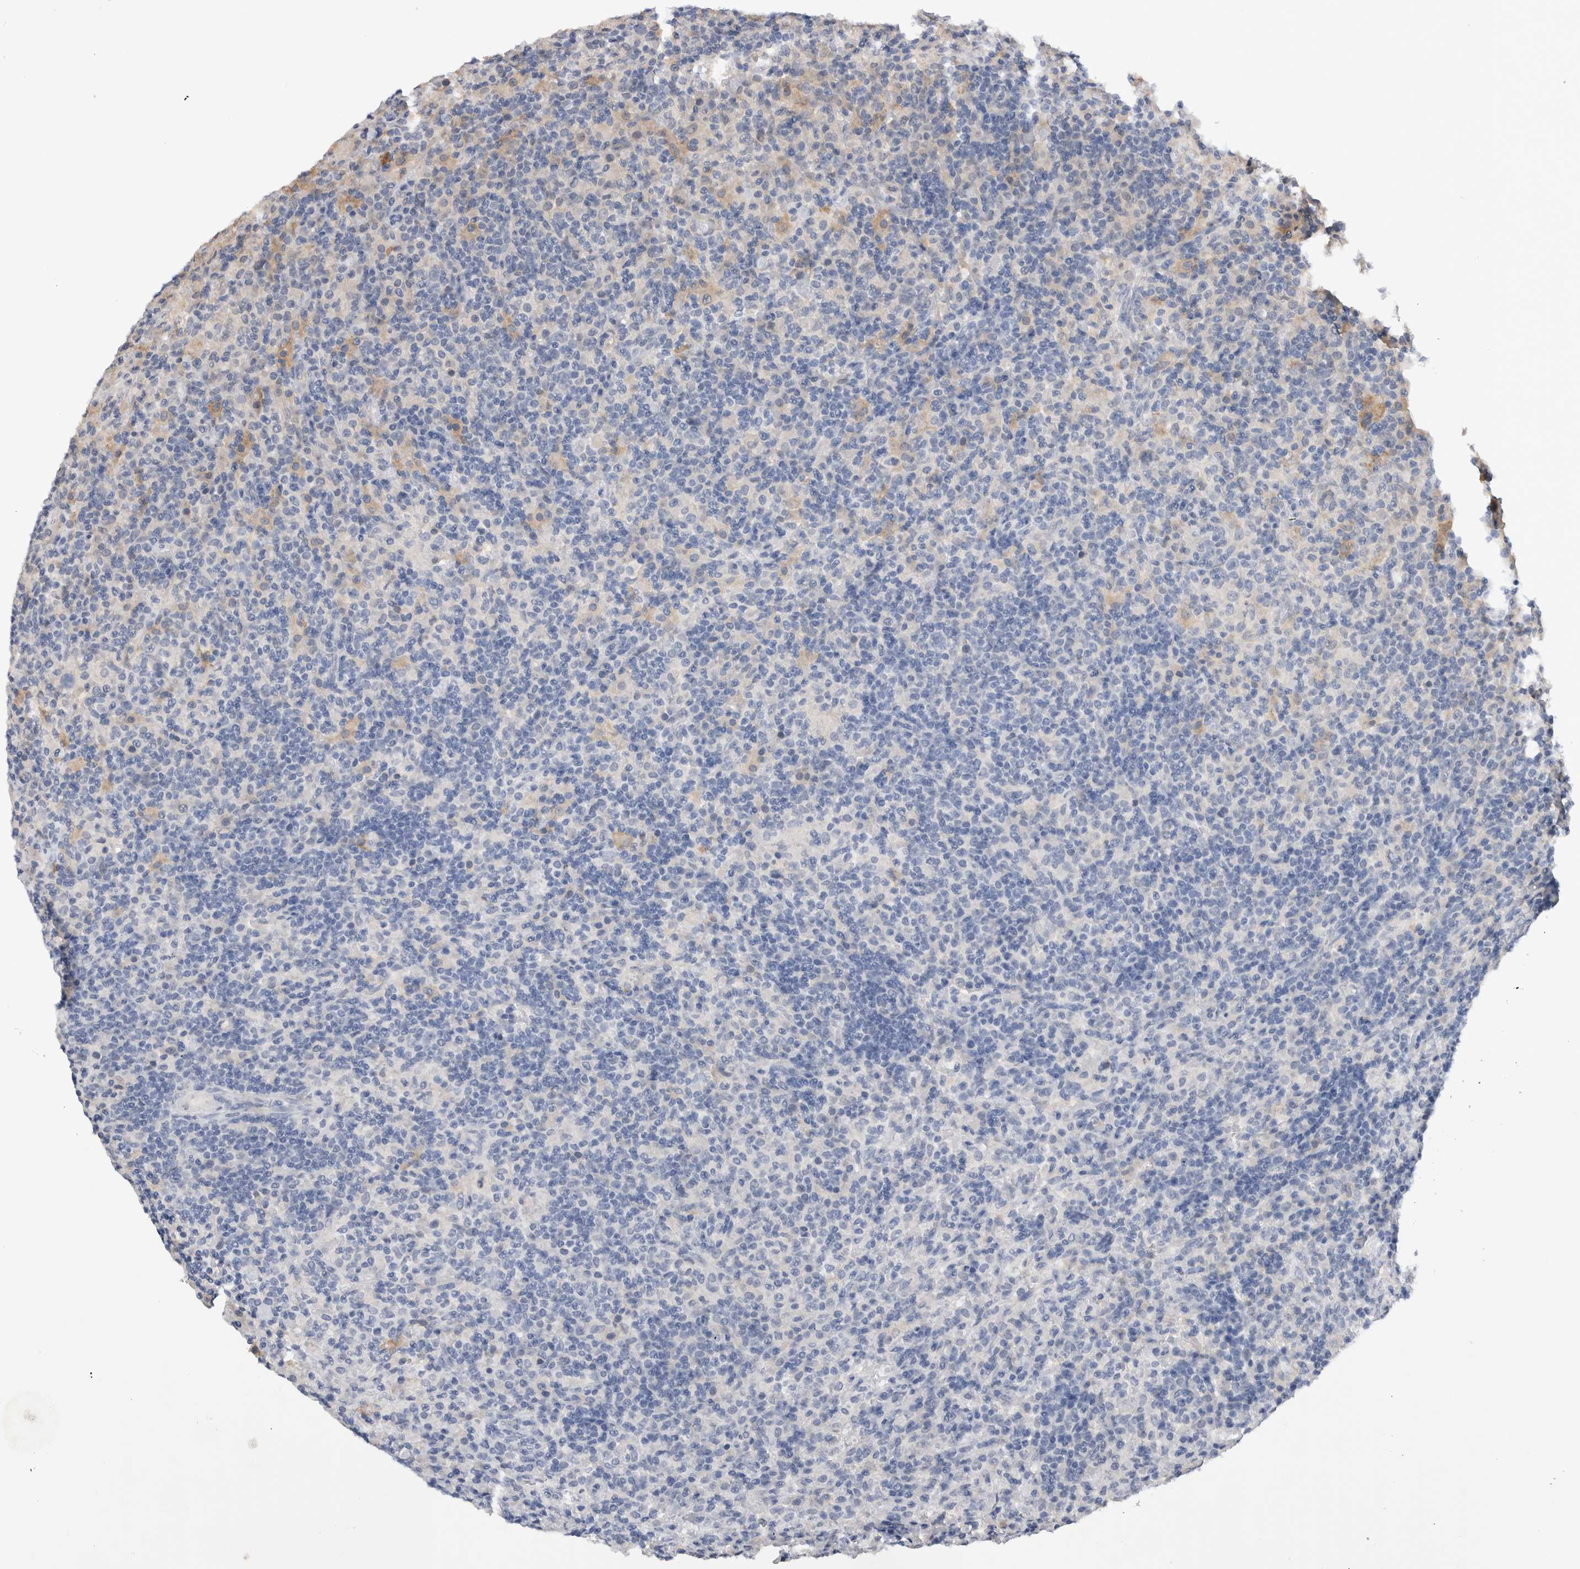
{"staining": {"intensity": "negative", "quantity": "none", "location": "none"}, "tissue": "lymphoma", "cell_type": "Tumor cells", "image_type": "cancer", "snomed": [{"axis": "morphology", "description": "Hodgkin's disease, NOS"}, {"axis": "topography", "description": "Lymph node"}], "caption": "High power microscopy histopathology image of an IHC photomicrograph of lymphoma, revealing no significant expression in tumor cells.", "gene": "VSIG4", "patient": {"sex": "male", "age": 70}}